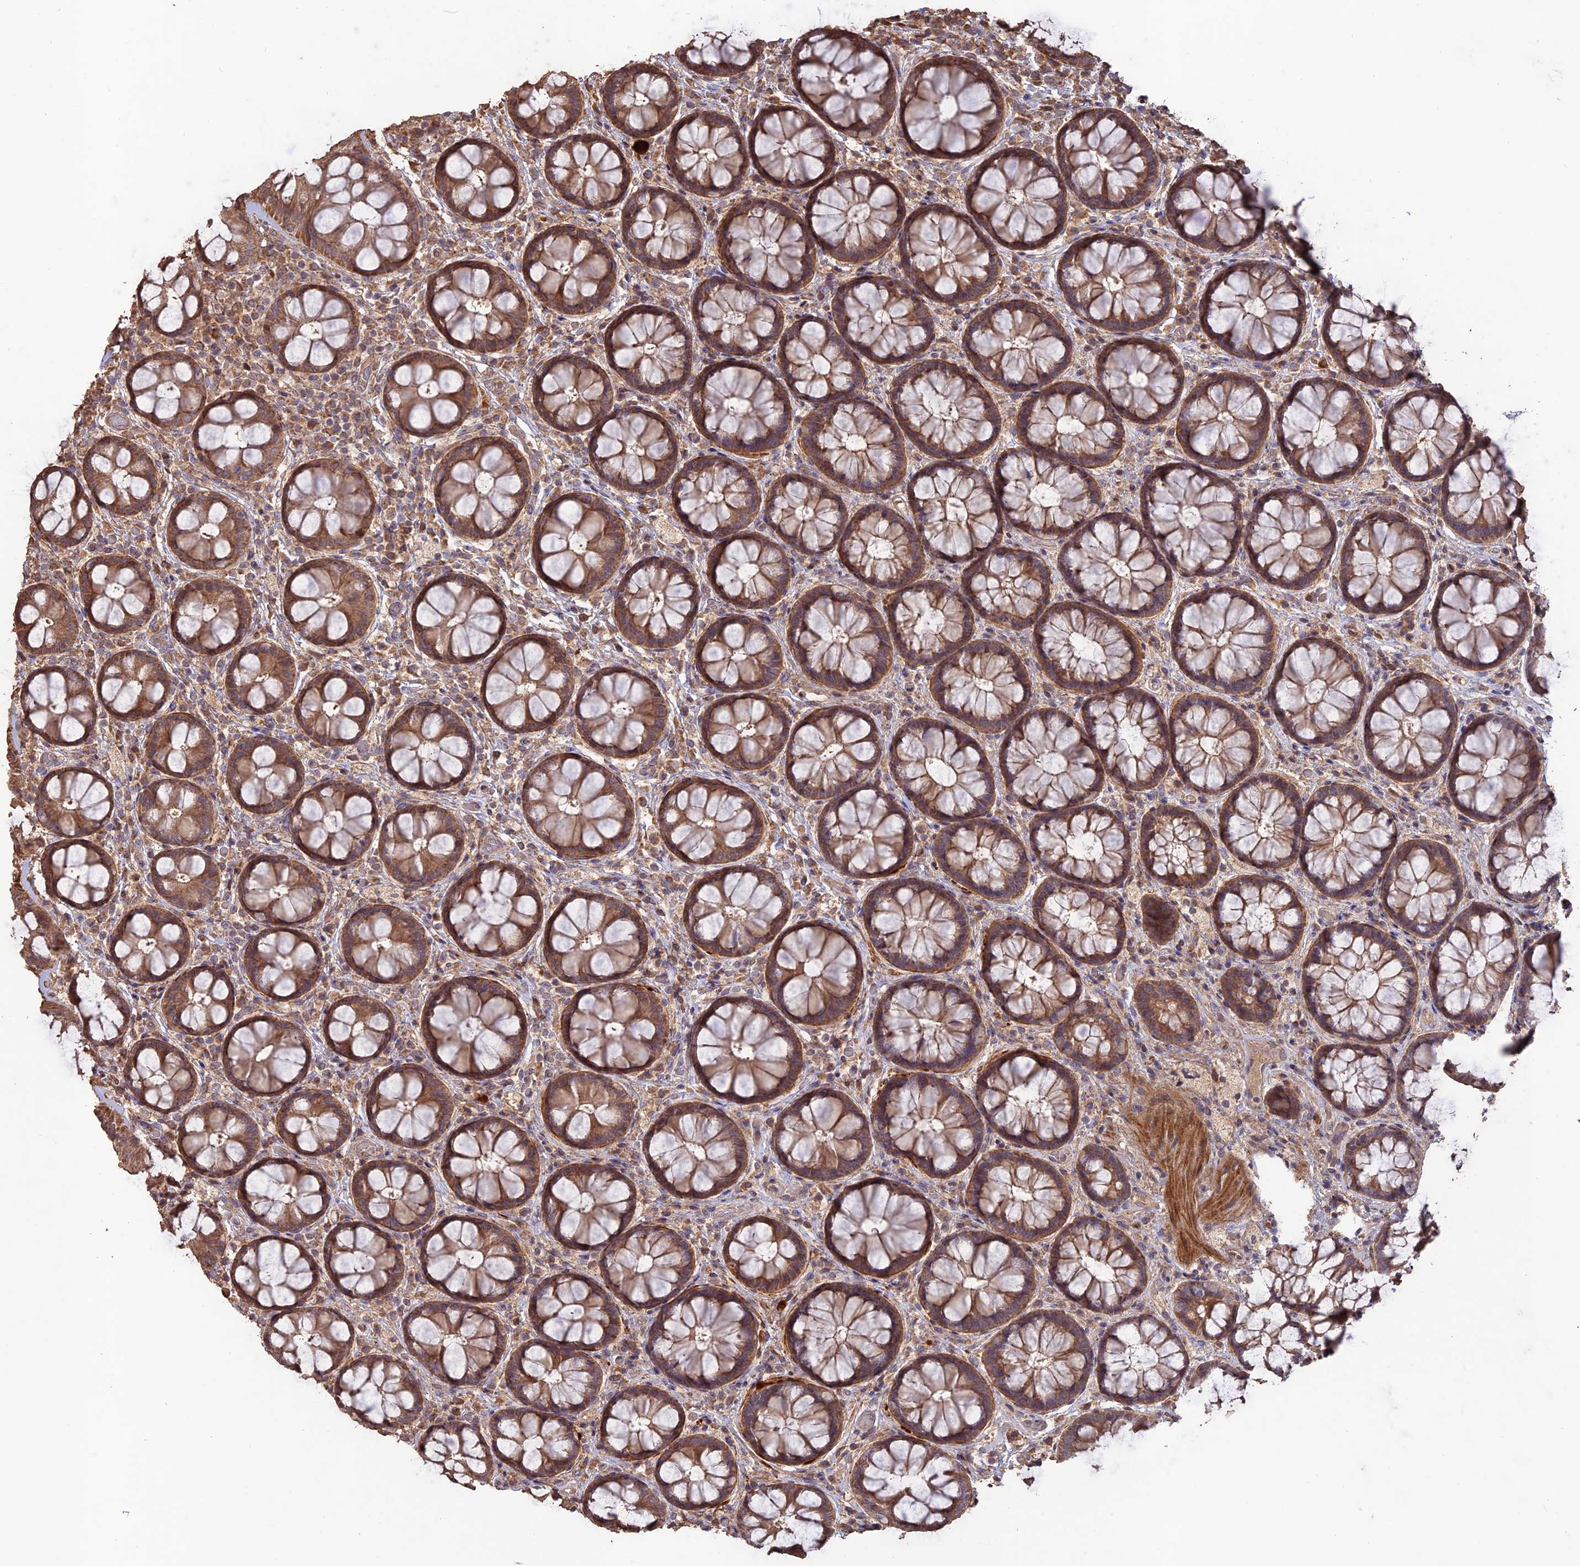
{"staining": {"intensity": "moderate", "quantity": ">75%", "location": "cytoplasmic/membranous"}, "tissue": "rectum", "cell_type": "Glandular cells", "image_type": "normal", "snomed": [{"axis": "morphology", "description": "Normal tissue, NOS"}, {"axis": "topography", "description": "Rectum"}], "caption": "Benign rectum was stained to show a protein in brown. There is medium levels of moderate cytoplasmic/membranous staining in about >75% of glandular cells. (DAB IHC, brown staining for protein, blue staining for nuclei).", "gene": "LAYN", "patient": {"sex": "male", "age": 83}}